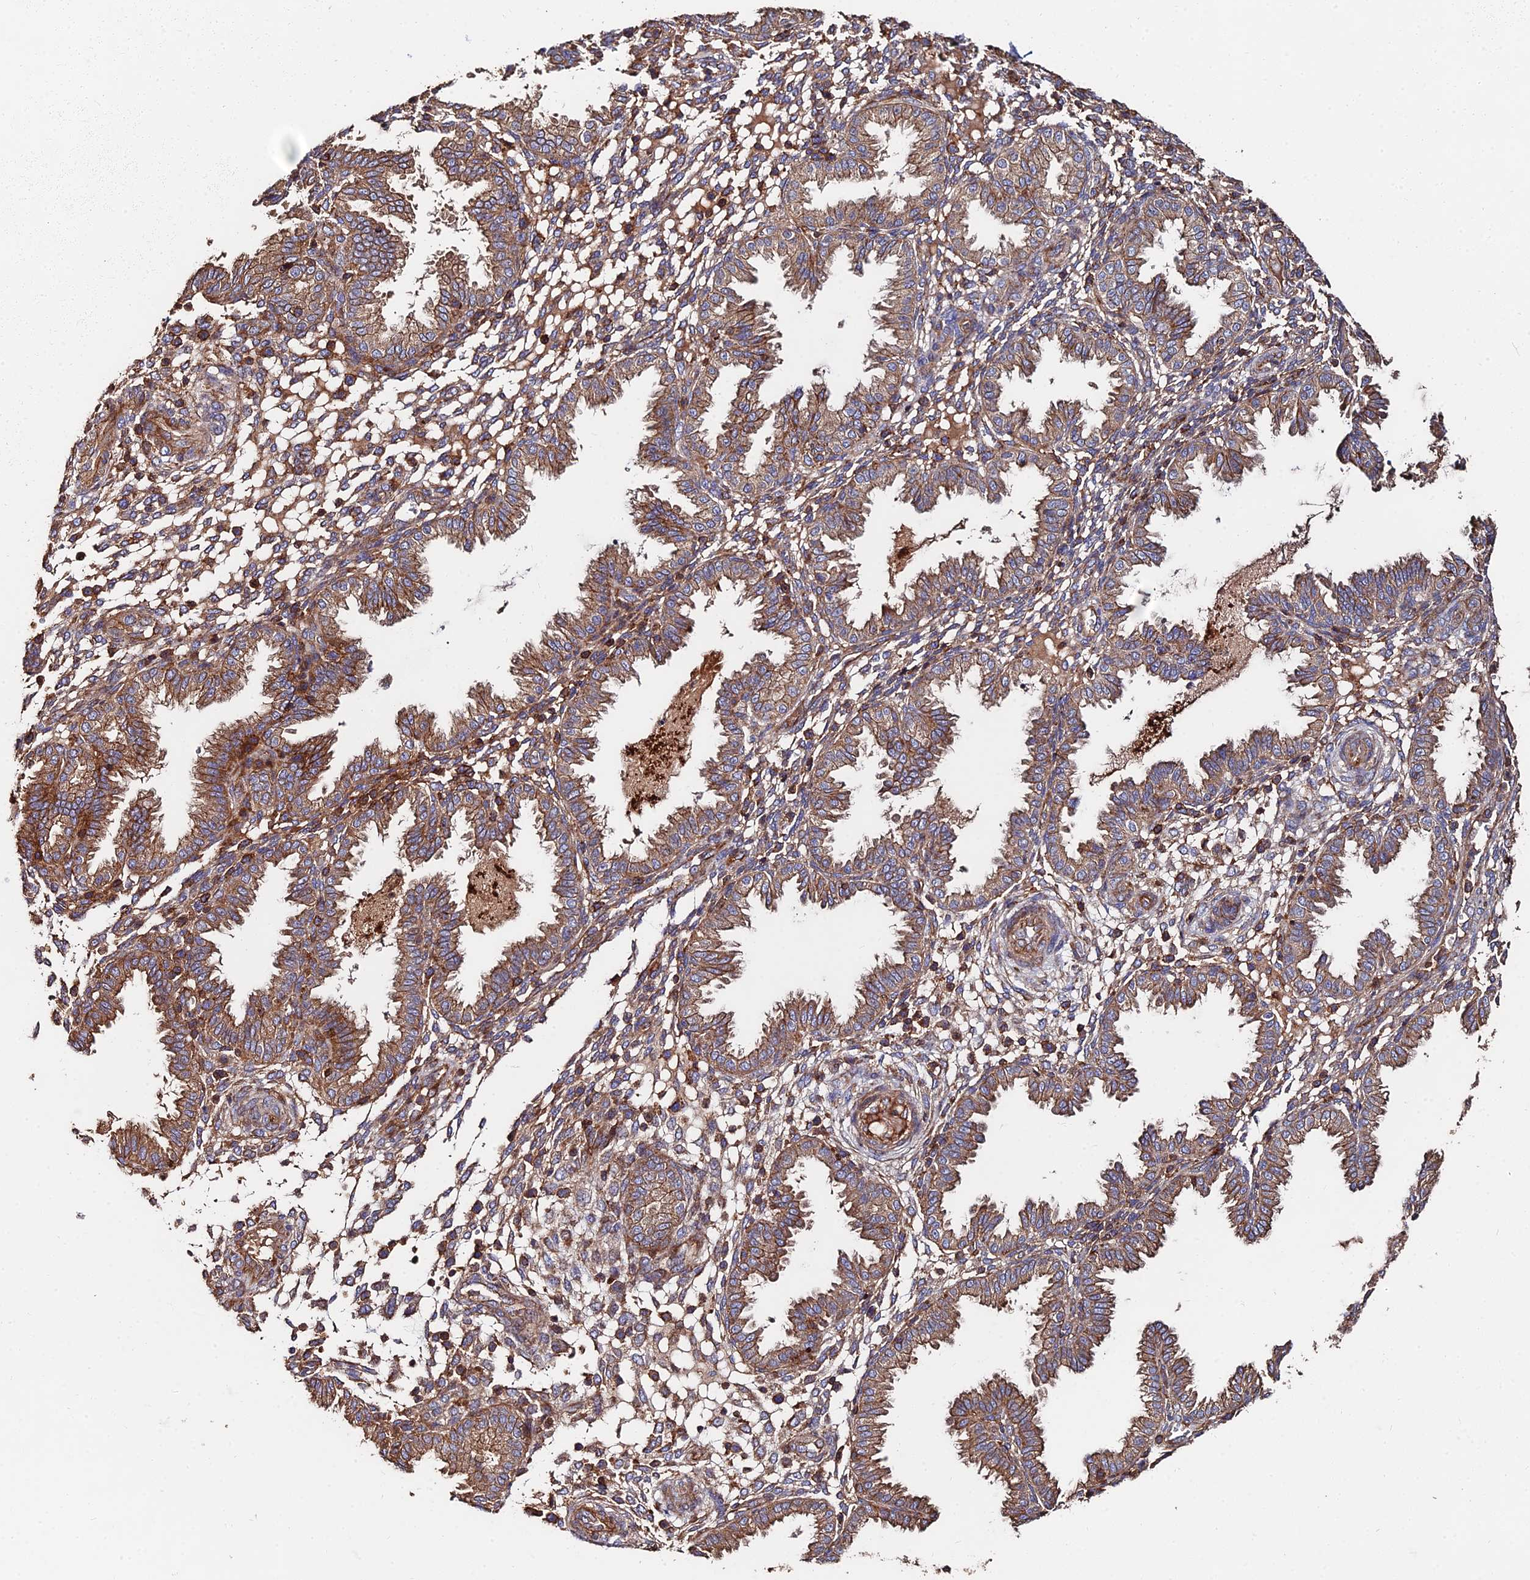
{"staining": {"intensity": "moderate", "quantity": "25%-75%", "location": "cytoplasmic/membranous"}, "tissue": "endometrium", "cell_type": "Cells in endometrial stroma", "image_type": "normal", "snomed": [{"axis": "morphology", "description": "Normal tissue, NOS"}, {"axis": "topography", "description": "Endometrium"}], "caption": "Immunohistochemistry (IHC) histopathology image of normal human endometrium stained for a protein (brown), which shows medium levels of moderate cytoplasmic/membranous positivity in about 25%-75% of cells in endometrial stroma.", "gene": "EXT1", "patient": {"sex": "female", "age": 33}}